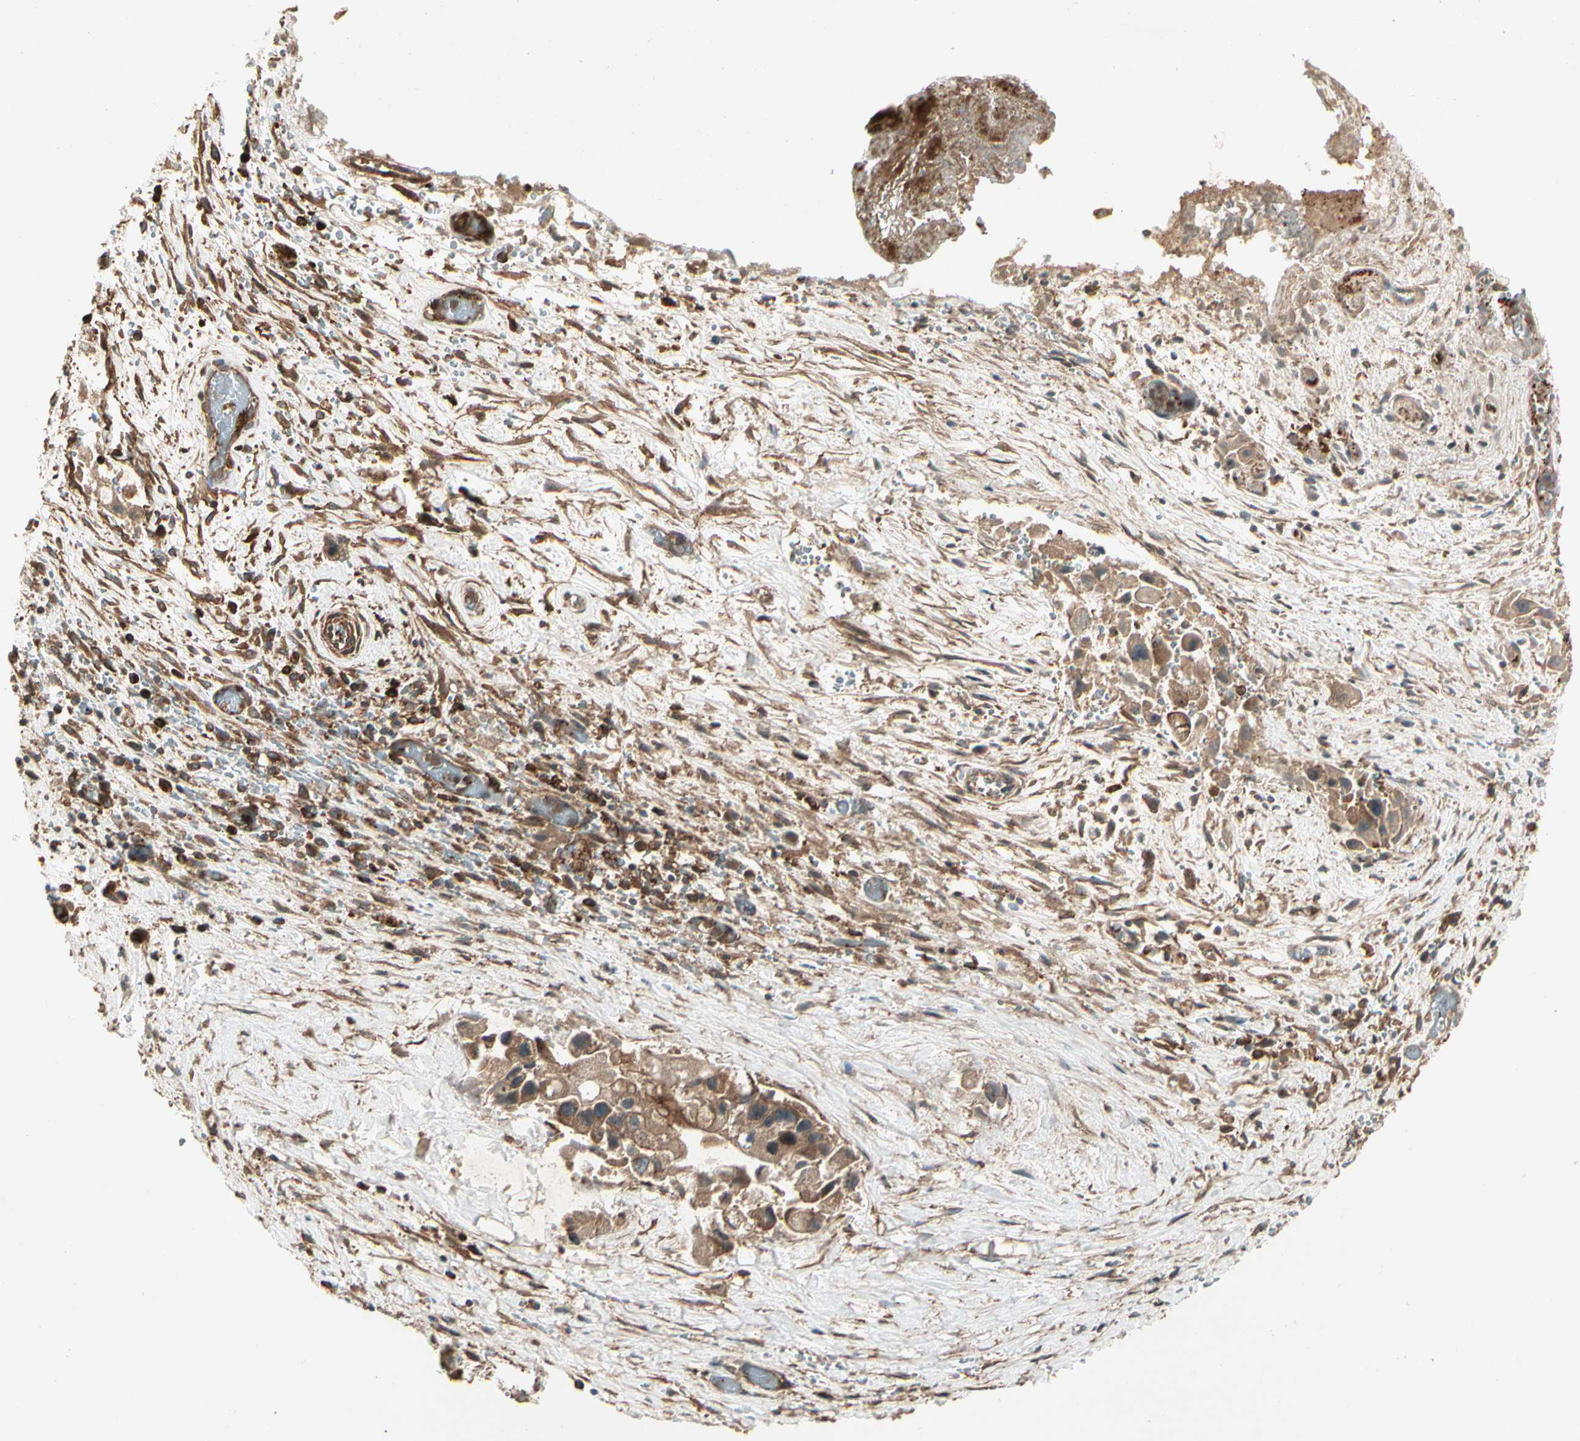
{"staining": {"intensity": "strong", "quantity": ">75%", "location": "cytoplasmic/membranous"}, "tissue": "liver cancer", "cell_type": "Tumor cells", "image_type": "cancer", "snomed": [{"axis": "morphology", "description": "Normal tissue, NOS"}, {"axis": "morphology", "description": "Cholangiocarcinoma"}, {"axis": "topography", "description": "Liver"}, {"axis": "topography", "description": "Peripheral nerve tissue"}], "caption": "Liver cancer (cholangiocarcinoma) stained with a protein marker displays strong staining in tumor cells.", "gene": "FKBP15", "patient": {"sex": "male", "age": 50}}